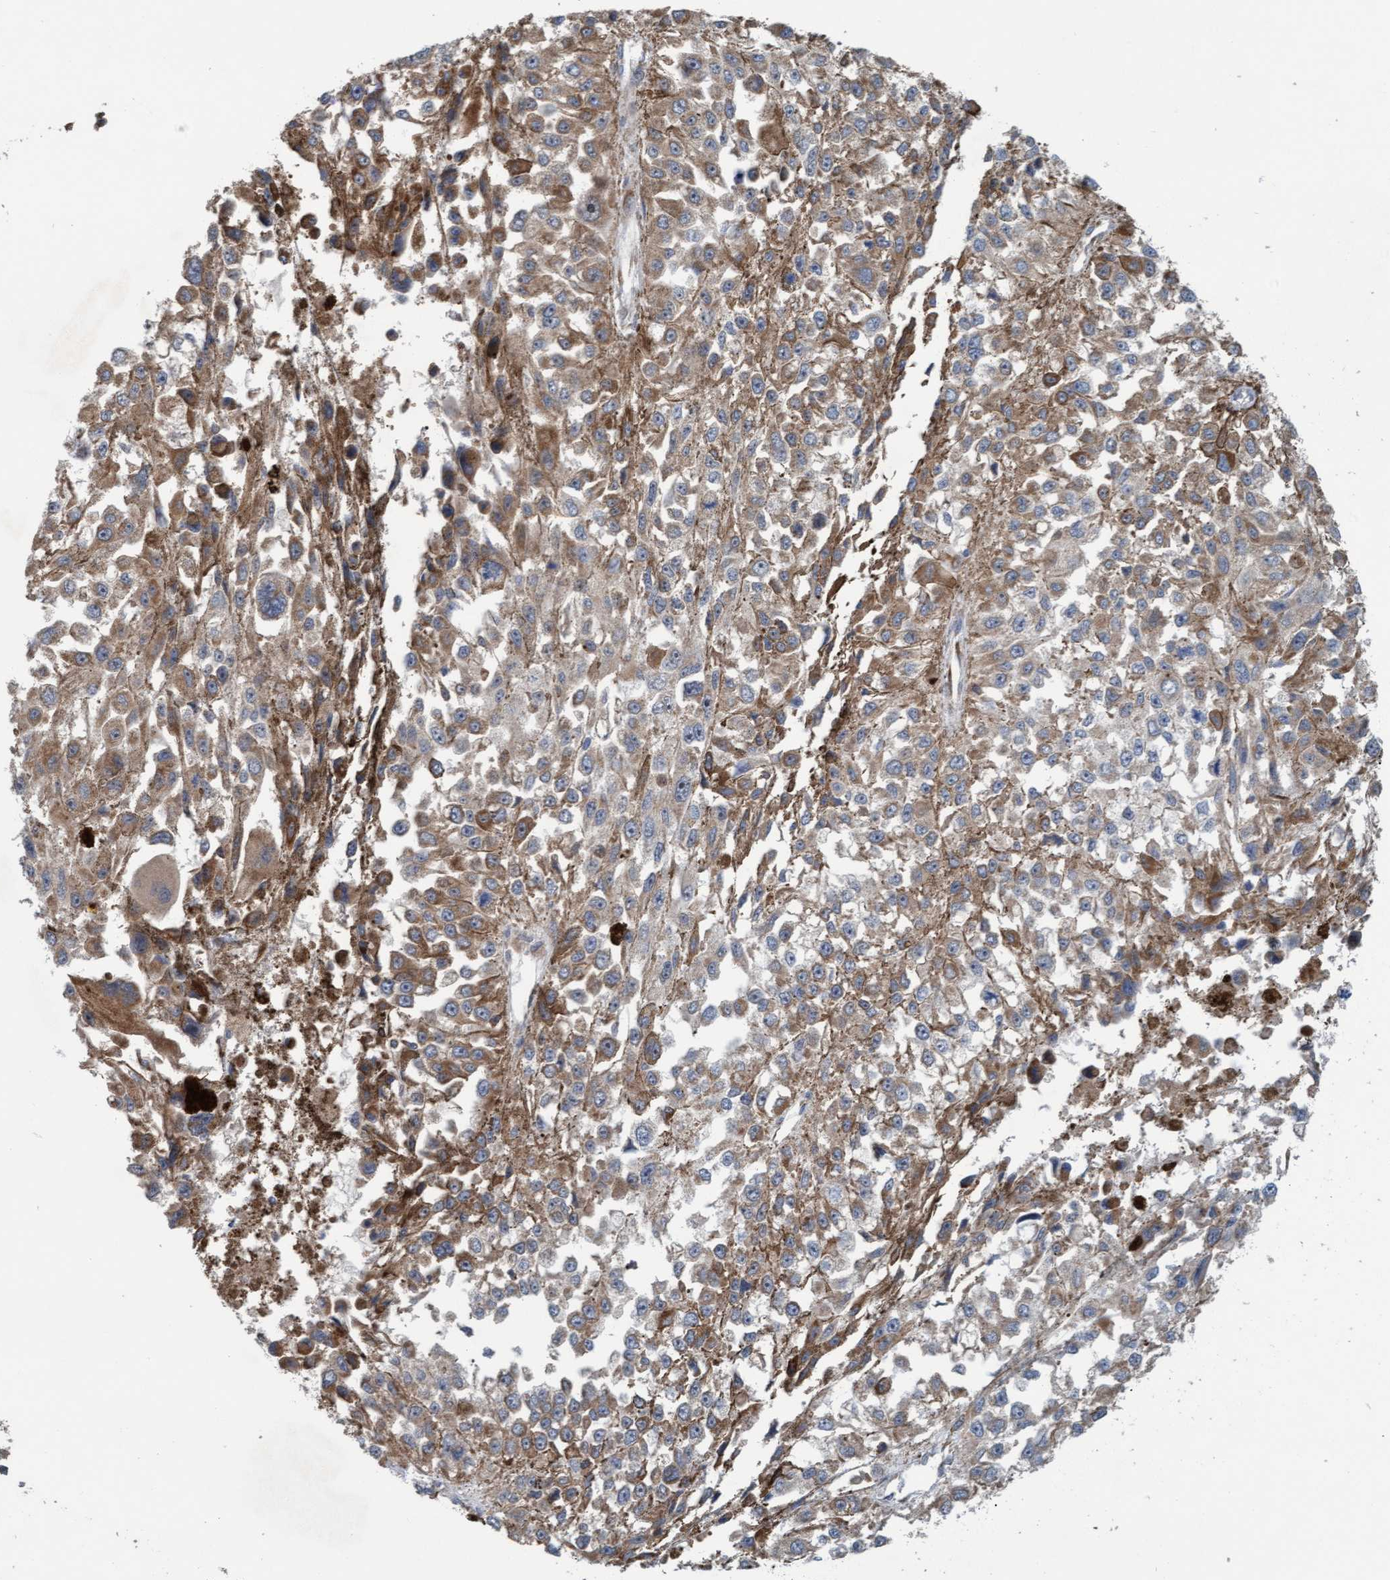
{"staining": {"intensity": "moderate", "quantity": ">75%", "location": "cytoplasmic/membranous"}, "tissue": "melanoma", "cell_type": "Tumor cells", "image_type": "cancer", "snomed": [{"axis": "morphology", "description": "Malignant melanoma, Metastatic site"}, {"axis": "topography", "description": "Lymph node"}], "caption": "Immunohistochemical staining of human malignant melanoma (metastatic site) displays medium levels of moderate cytoplasmic/membranous protein expression in about >75% of tumor cells. (brown staining indicates protein expression, while blue staining denotes nuclei).", "gene": "ZNF566", "patient": {"sex": "male", "age": 59}}